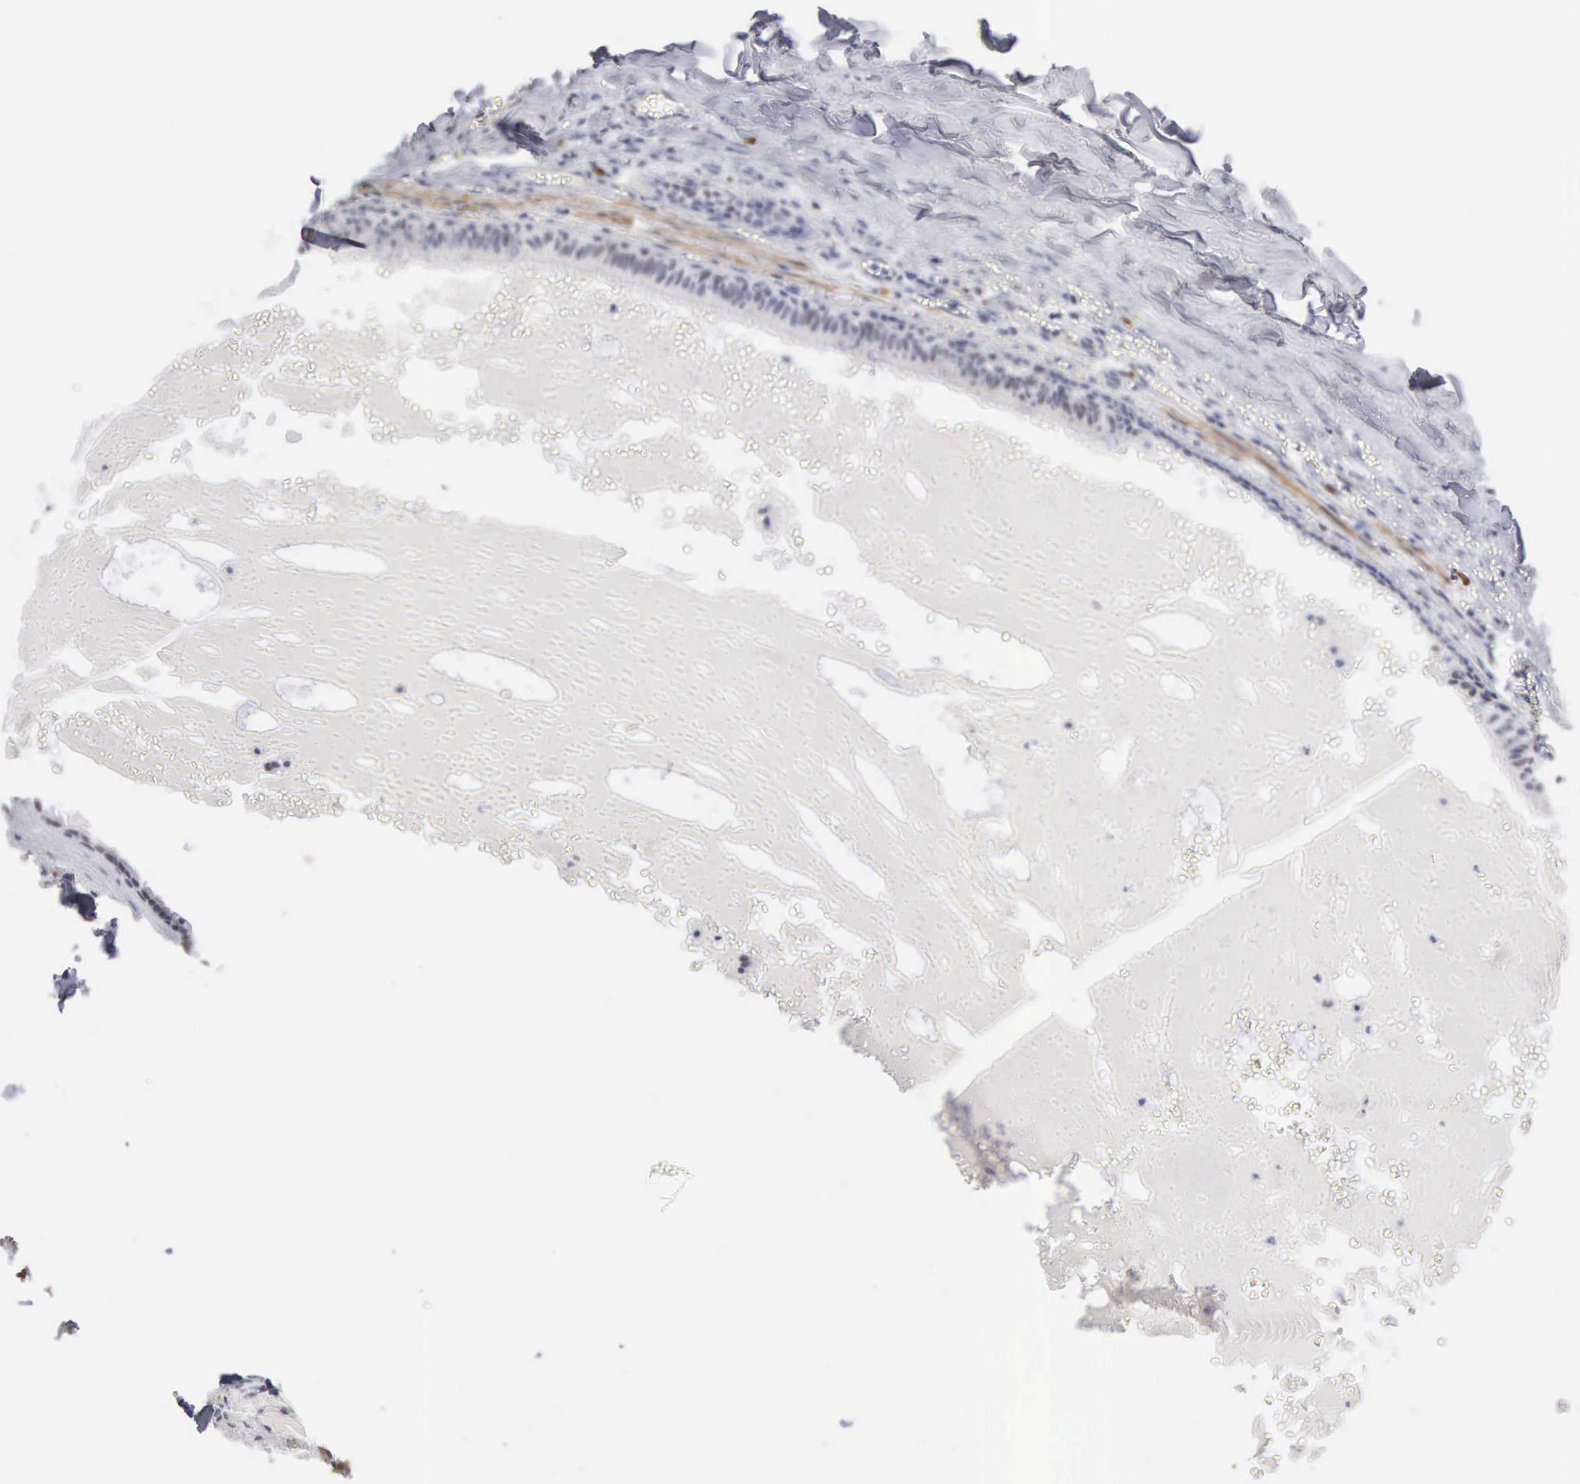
{"staining": {"intensity": "negative", "quantity": "none", "location": "none"}, "tissue": "carcinoid", "cell_type": "Tumor cells", "image_type": "cancer", "snomed": [{"axis": "morphology", "description": "Carcinoid, malignant, NOS"}, {"axis": "topography", "description": "Bronchus"}], "caption": "Immunohistochemistry image of neoplastic tissue: human malignant carcinoid stained with DAB (3,3'-diaminobenzidine) displays no significant protein positivity in tumor cells.", "gene": "ELFN2", "patient": {"sex": "male", "age": 55}}